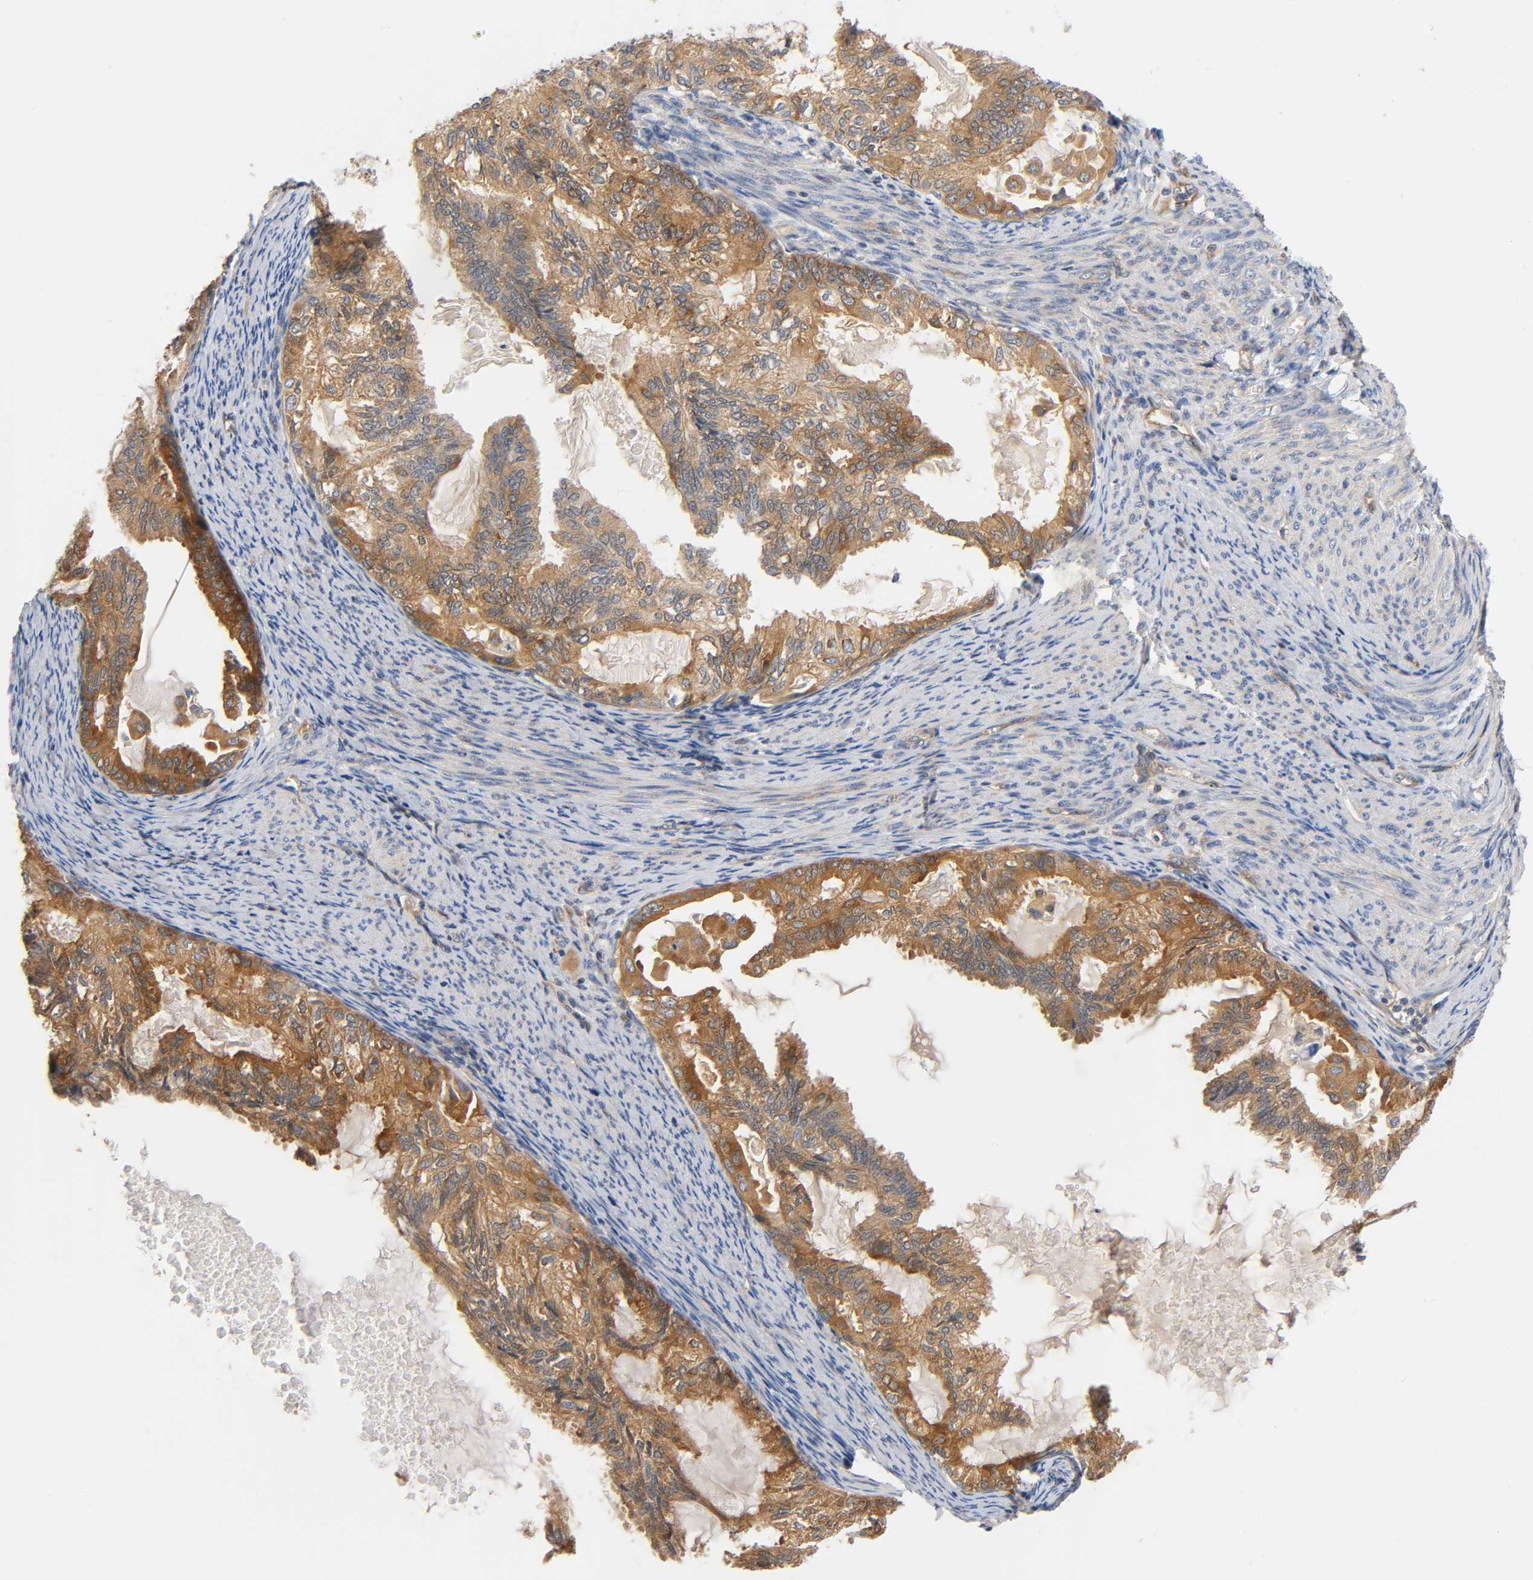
{"staining": {"intensity": "strong", "quantity": ">75%", "location": "cytoplasmic/membranous"}, "tissue": "cervical cancer", "cell_type": "Tumor cells", "image_type": "cancer", "snomed": [{"axis": "morphology", "description": "Normal tissue, NOS"}, {"axis": "morphology", "description": "Adenocarcinoma, NOS"}, {"axis": "topography", "description": "Cervix"}, {"axis": "topography", "description": "Endometrium"}], "caption": "A photomicrograph showing strong cytoplasmic/membranous staining in approximately >75% of tumor cells in adenocarcinoma (cervical), as visualized by brown immunohistochemical staining.", "gene": "PRKAB1", "patient": {"sex": "female", "age": 86}}